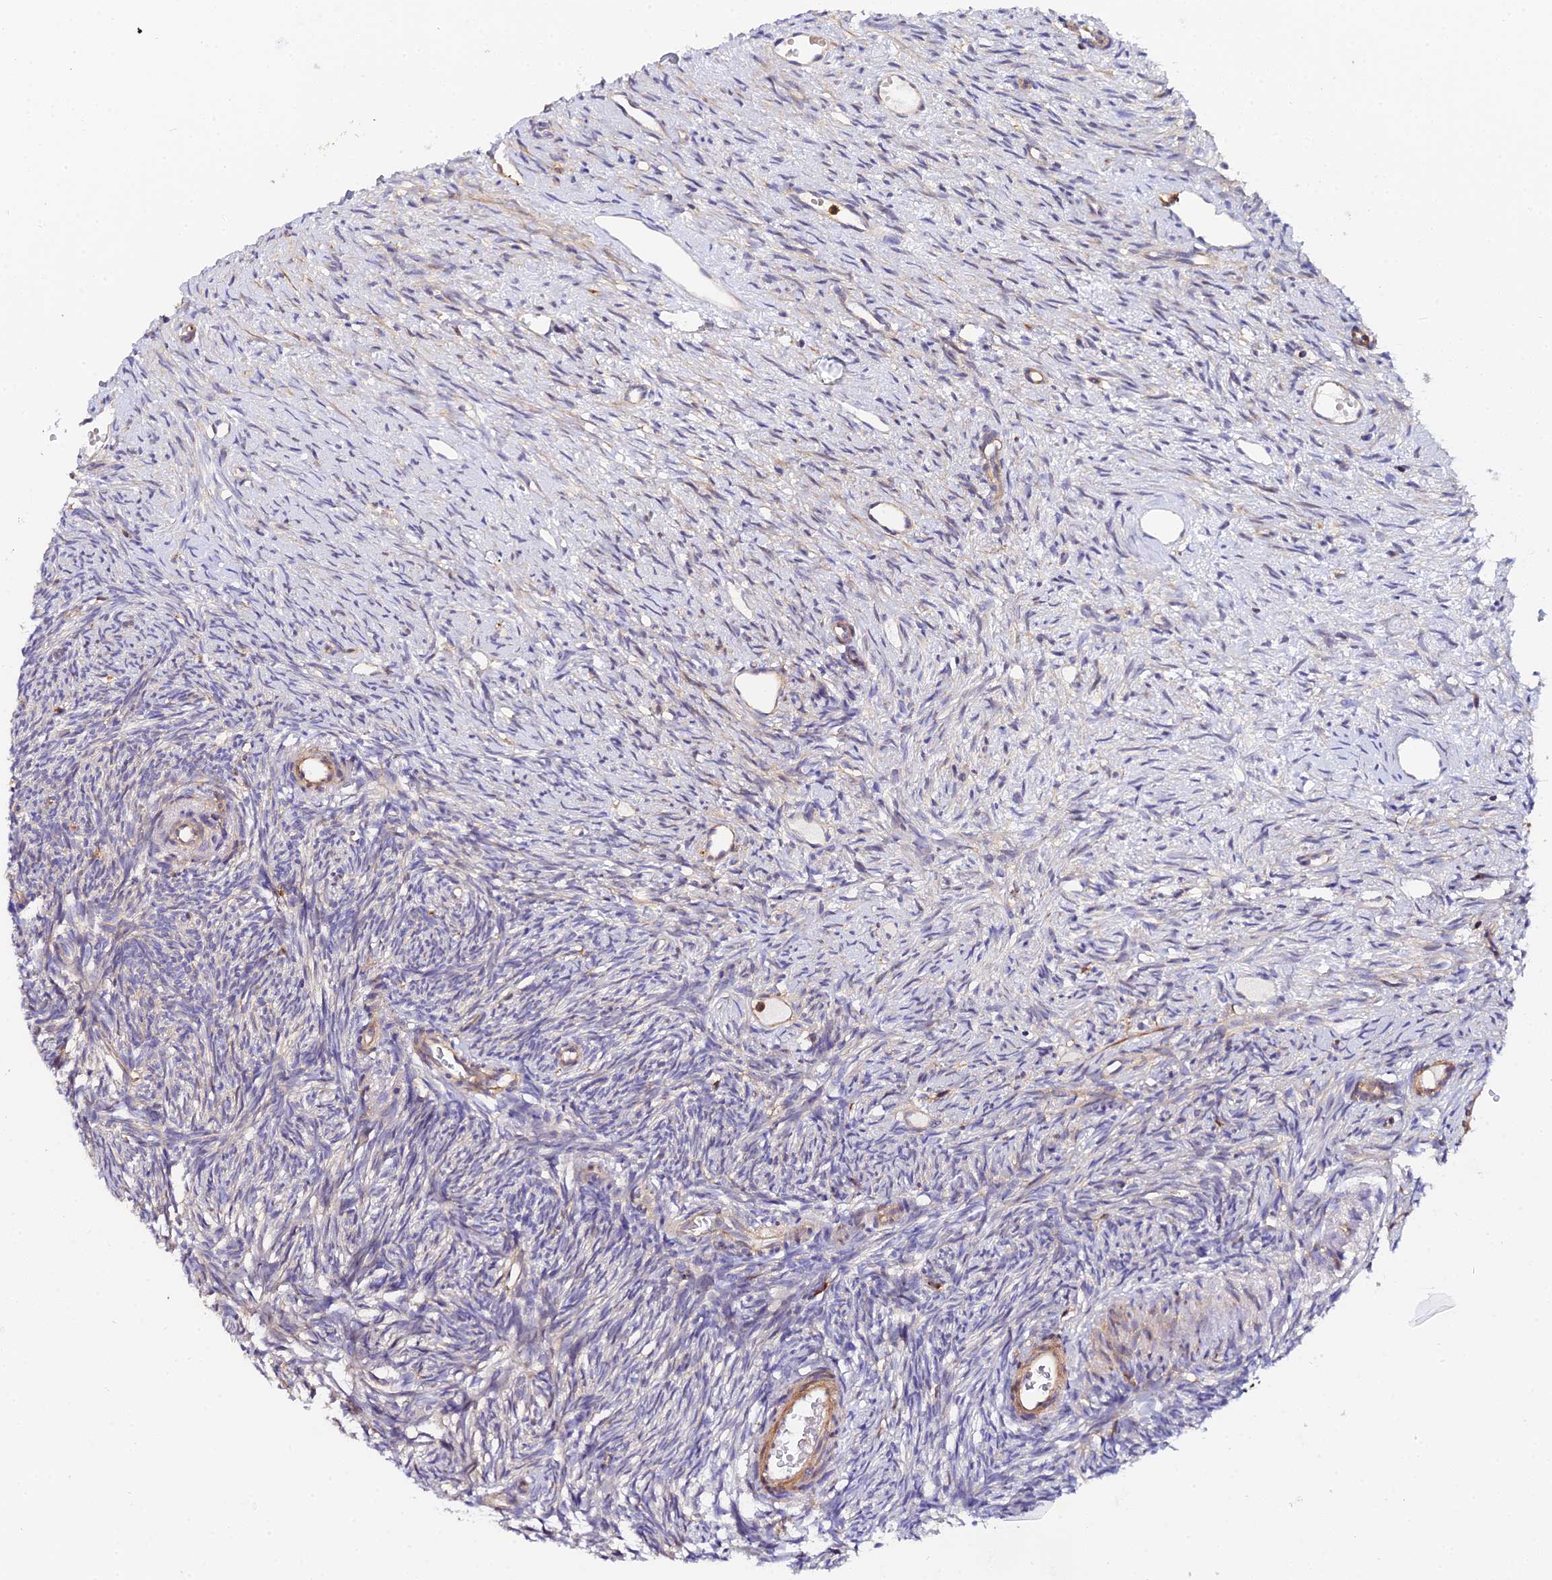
{"staining": {"intensity": "negative", "quantity": "none", "location": "none"}, "tissue": "ovary", "cell_type": "Ovarian stroma cells", "image_type": "normal", "snomed": [{"axis": "morphology", "description": "Normal tissue, NOS"}, {"axis": "topography", "description": "Ovary"}], "caption": "Ovarian stroma cells show no significant protein staining in benign ovary. The staining is performed using DAB brown chromogen with nuclei counter-stained in using hematoxylin.", "gene": "GNG5B", "patient": {"sex": "female", "age": 51}}